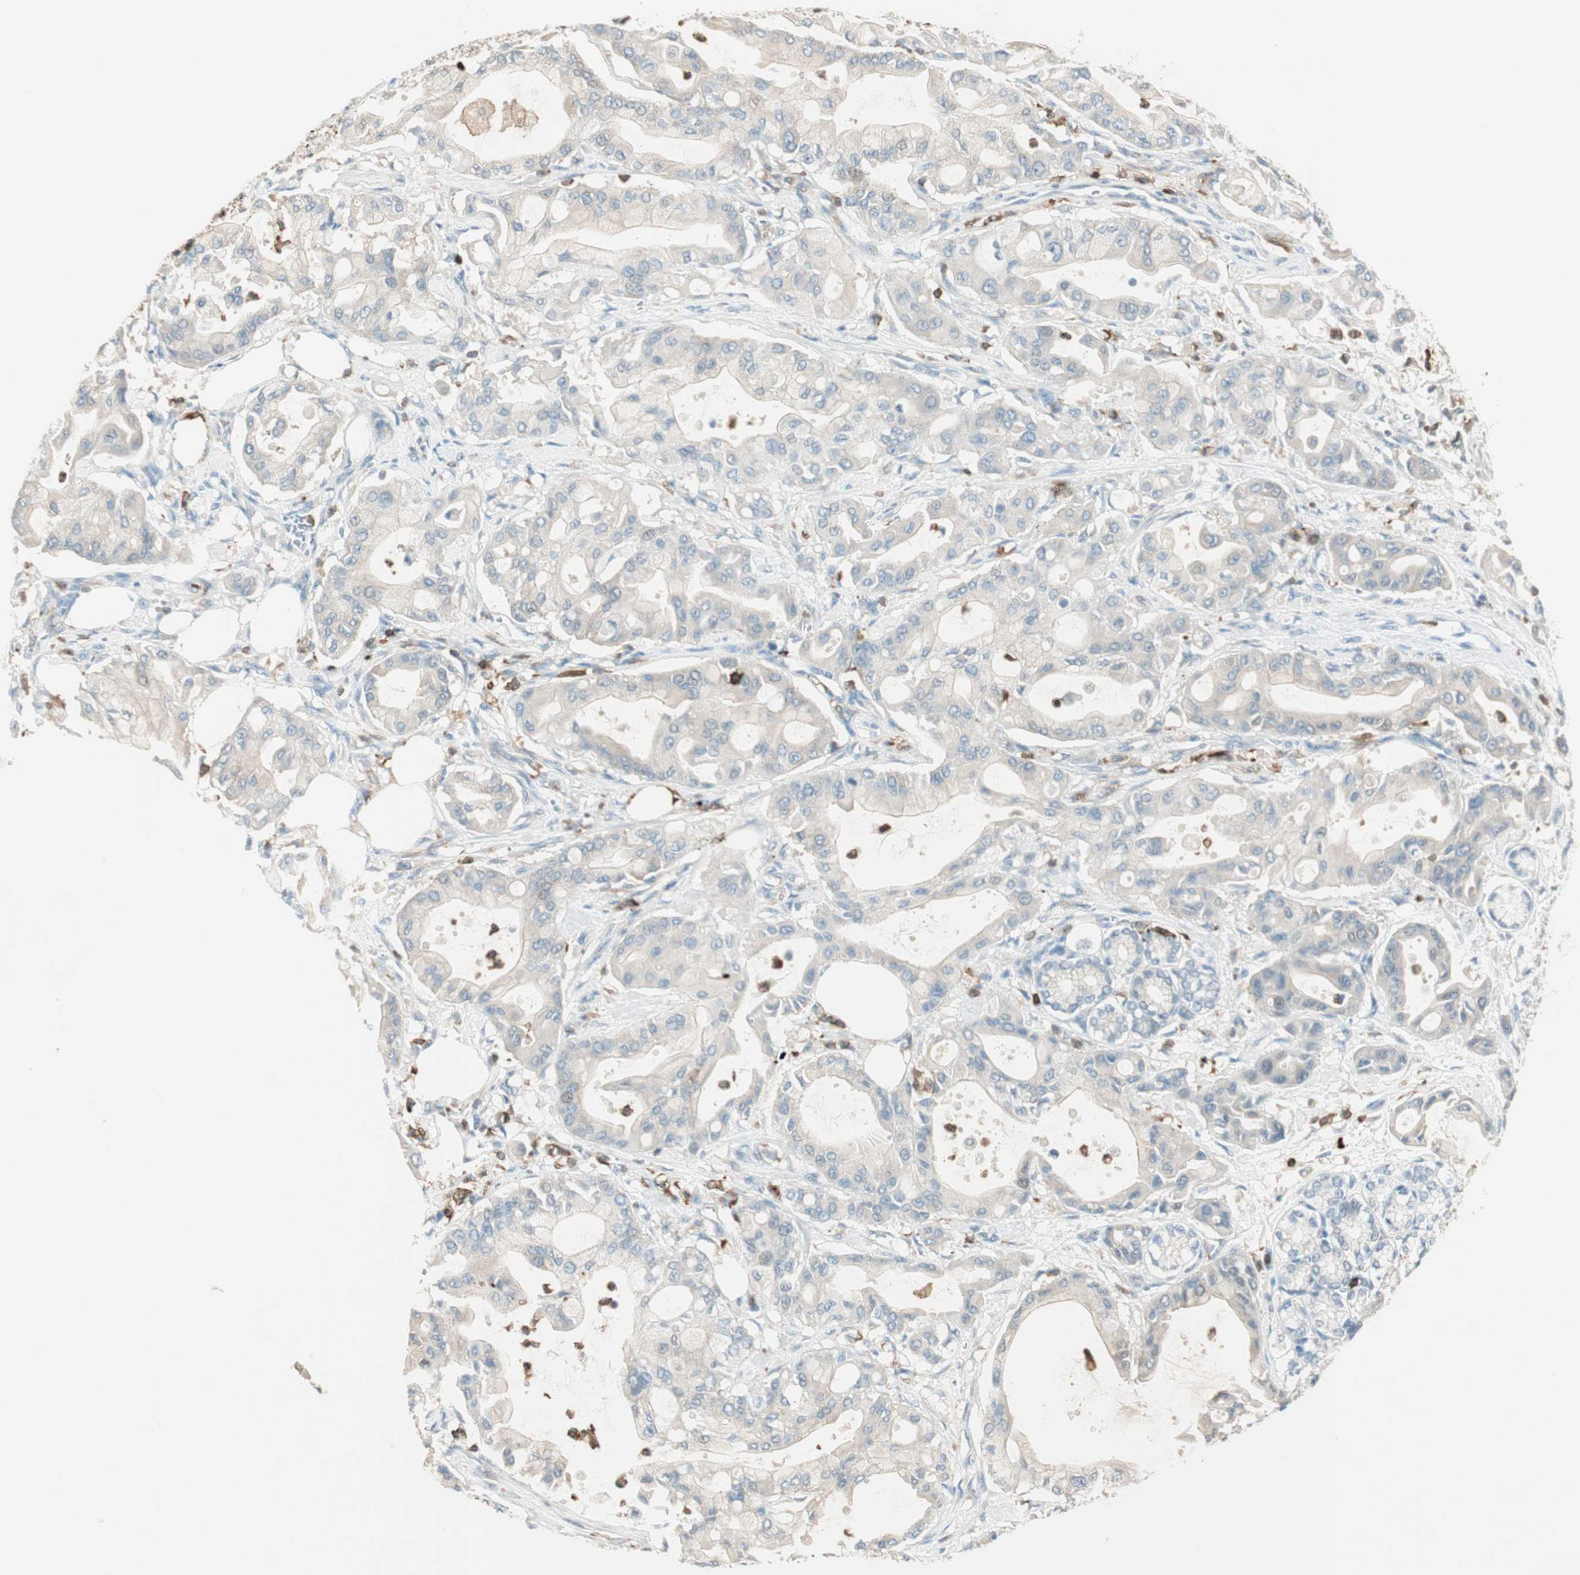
{"staining": {"intensity": "moderate", "quantity": "25%-75%", "location": "cytoplasmic/membranous"}, "tissue": "pancreatic cancer", "cell_type": "Tumor cells", "image_type": "cancer", "snomed": [{"axis": "morphology", "description": "Adenocarcinoma, NOS"}, {"axis": "morphology", "description": "Adenocarcinoma, metastatic, NOS"}, {"axis": "topography", "description": "Lymph node"}, {"axis": "topography", "description": "Pancreas"}, {"axis": "topography", "description": "Duodenum"}], "caption": "This is a photomicrograph of immunohistochemistry (IHC) staining of pancreatic metastatic adenocarcinoma, which shows moderate staining in the cytoplasmic/membranous of tumor cells.", "gene": "HPGD", "patient": {"sex": "female", "age": 64}}